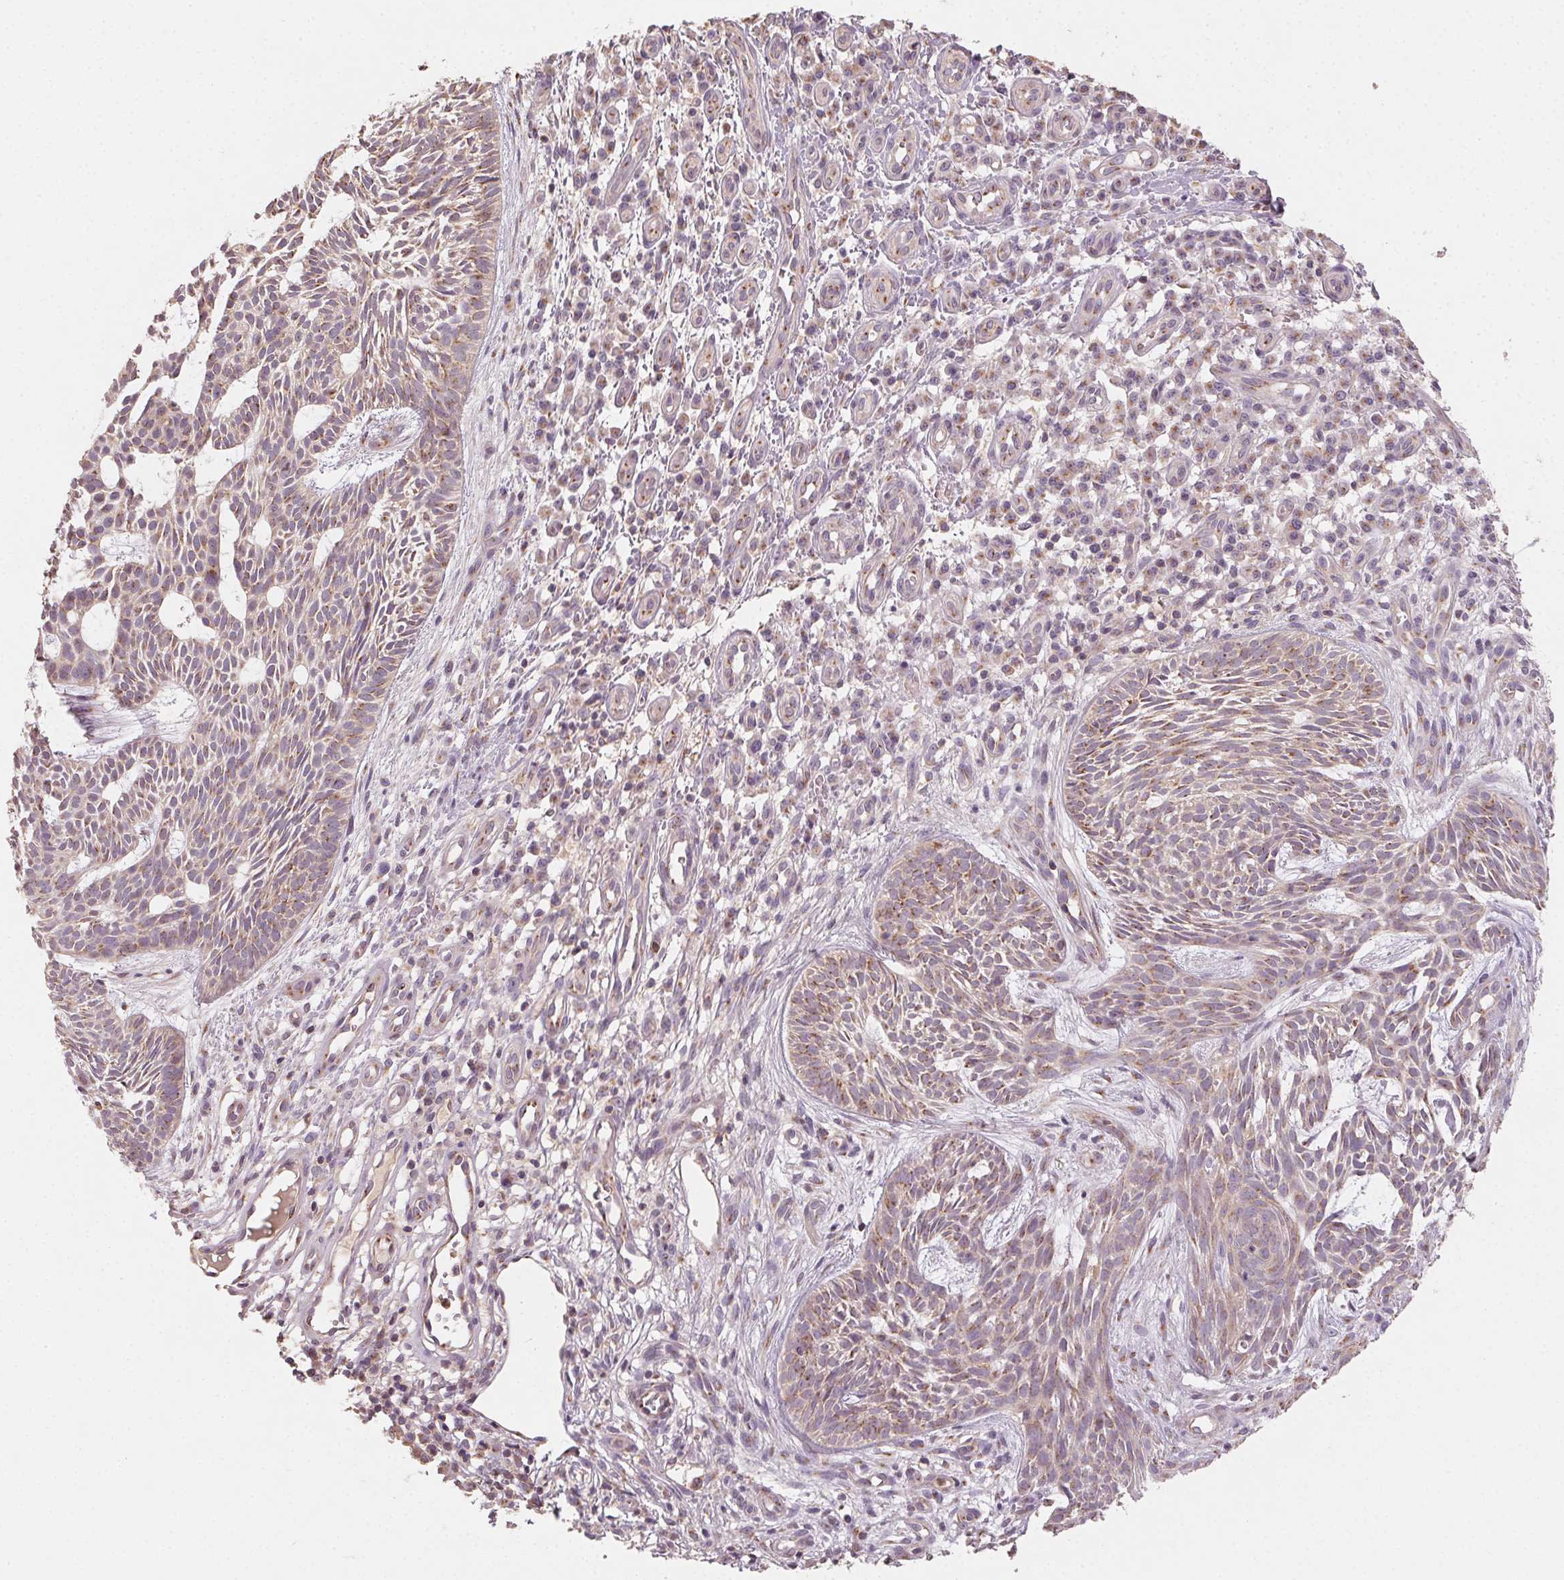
{"staining": {"intensity": "weak", "quantity": "25%-75%", "location": "cytoplasmic/membranous"}, "tissue": "skin cancer", "cell_type": "Tumor cells", "image_type": "cancer", "snomed": [{"axis": "morphology", "description": "Basal cell carcinoma"}, {"axis": "topography", "description": "Skin"}], "caption": "Tumor cells demonstrate low levels of weak cytoplasmic/membranous staining in about 25%-75% of cells in basal cell carcinoma (skin).", "gene": "AP1S1", "patient": {"sex": "male", "age": 59}}